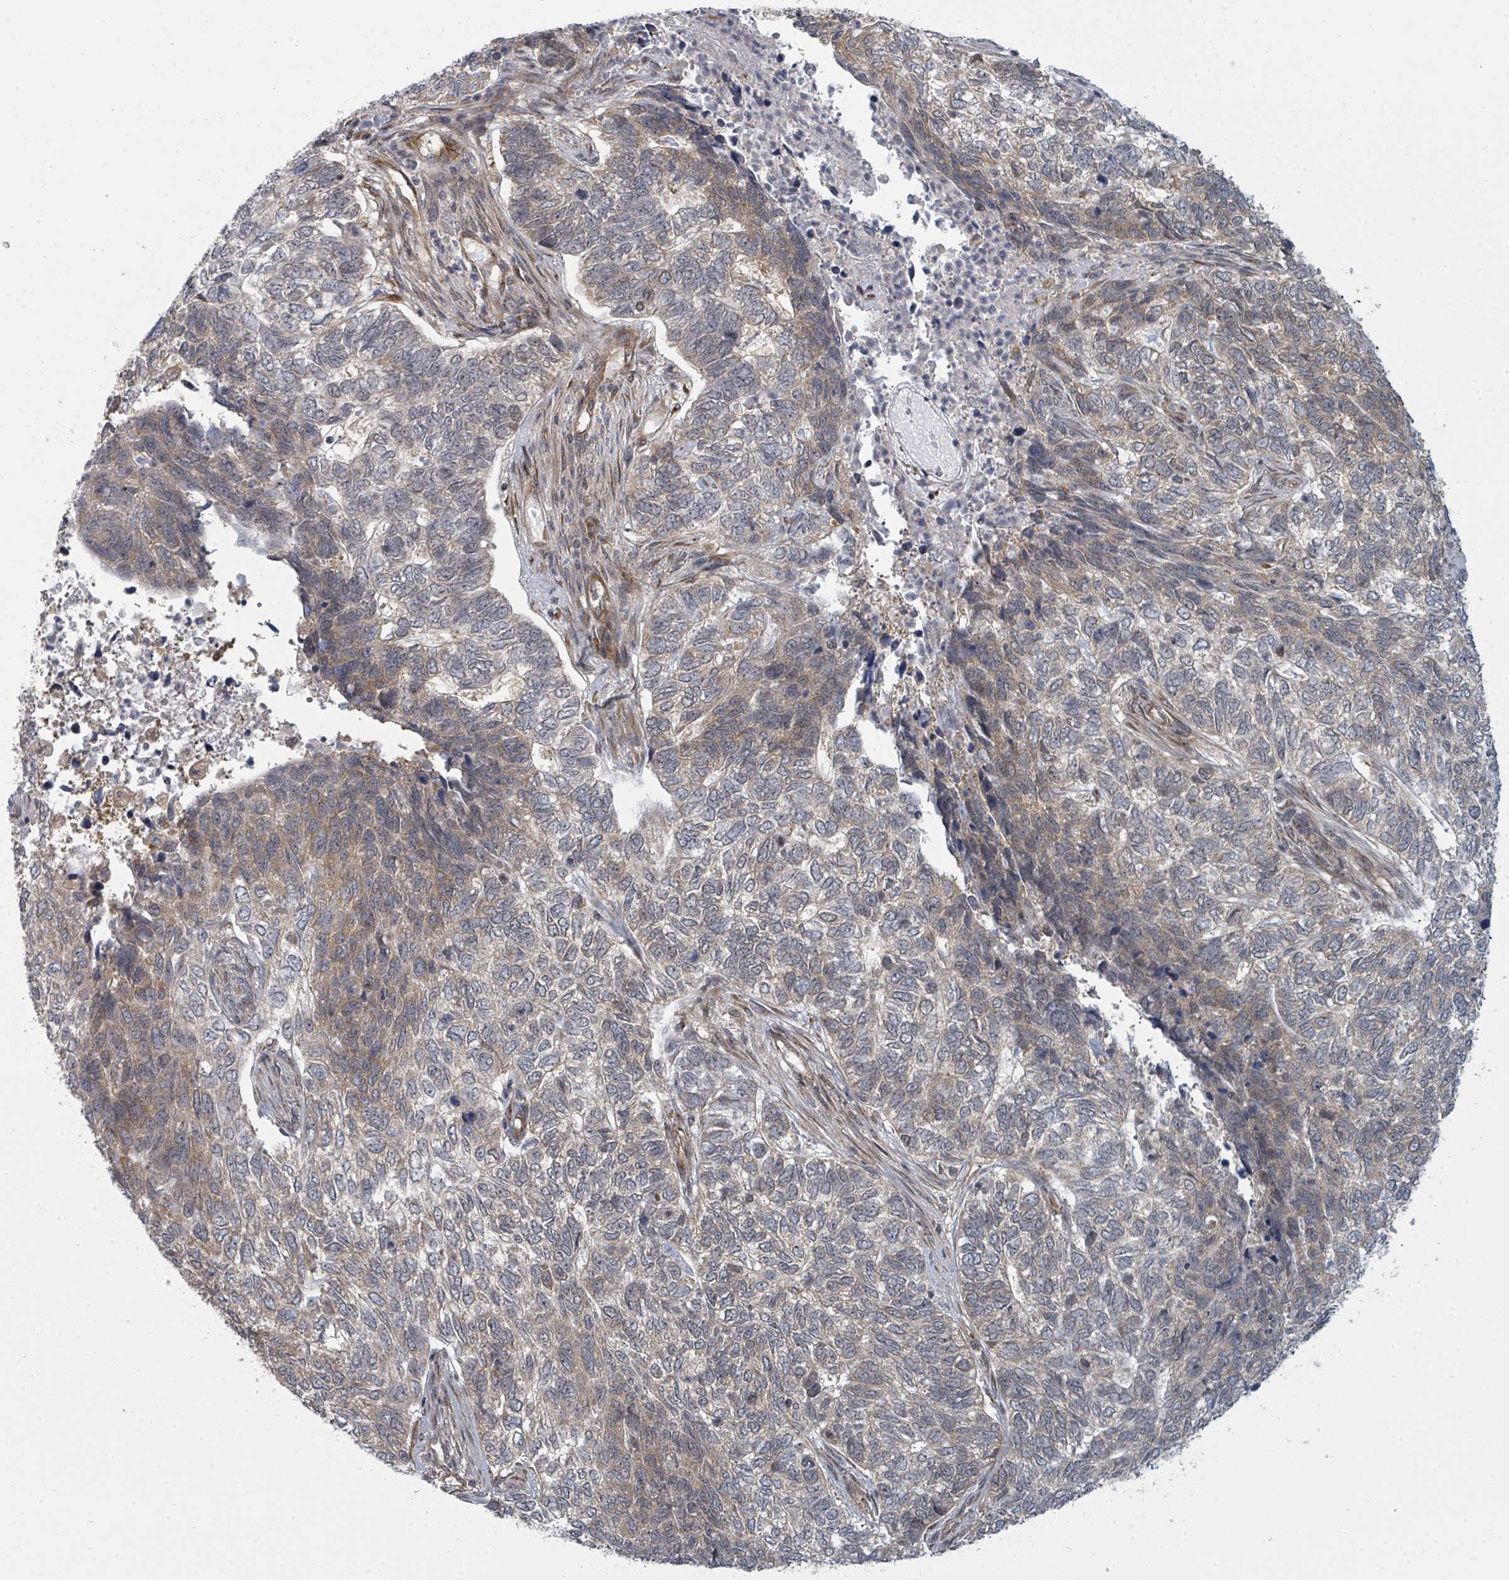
{"staining": {"intensity": "weak", "quantity": "<25%", "location": "cytoplasmic/membranous"}, "tissue": "skin cancer", "cell_type": "Tumor cells", "image_type": "cancer", "snomed": [{"axis": "morphology", "description": "Basal cell carcinoma"}, {"axis": "topography", "description": "Skin"}], "caption": "IHC histopathology image of neoplastic tissue: skin basal cell carcinoma stained with DAB reveals no significant protein positivity in tumor cells.", "gene": "PSMG2", "patient": {"sex": "female", "age": 65}}